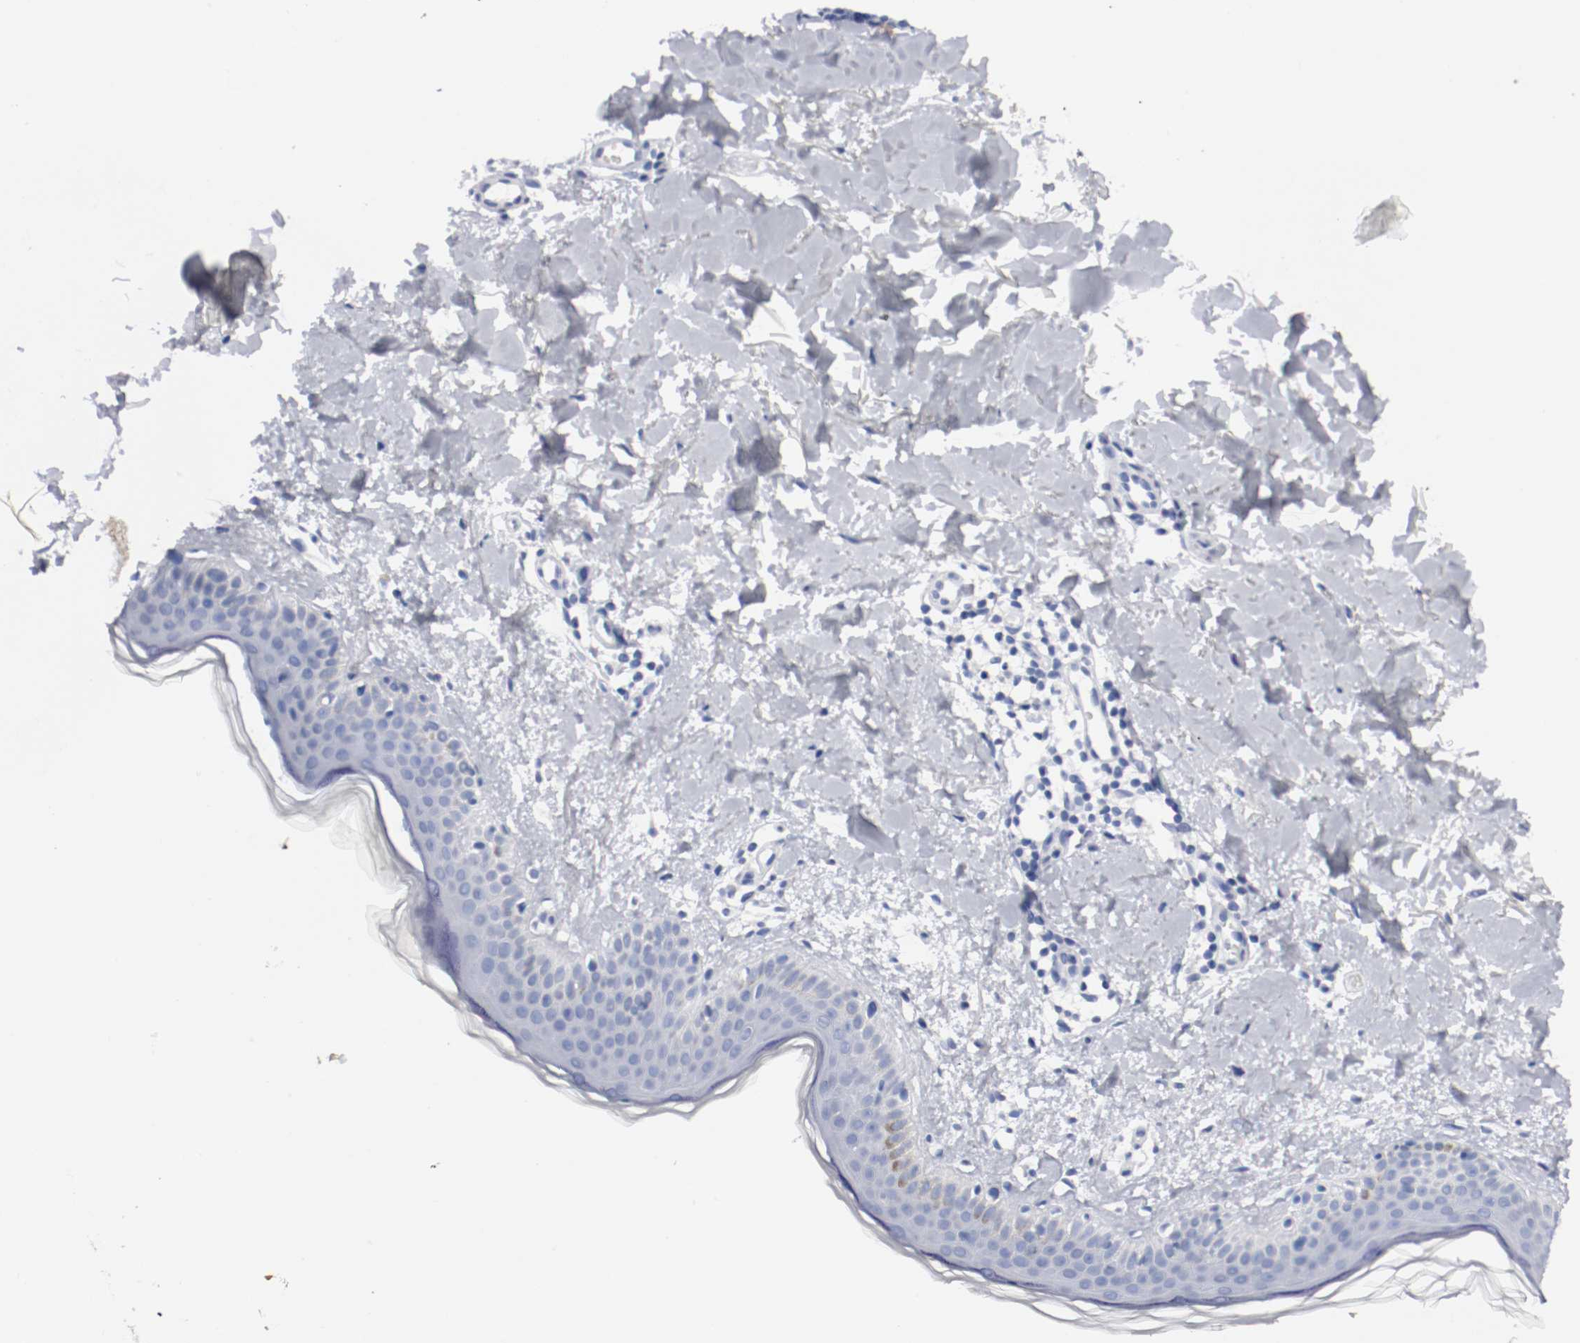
{"staining": {"intensity": "negative", "quantity": "none", "location": "none"}, "tissue": "skin", "cell_type": "Fibroblasts", "image_type": "normal", "snomed": [{"axis": "morphology", "description": "Normal tissue, NOS"}, {"axis": "topography", "description": "Skin"}], "caption": "Human skin stained for a protein using immunohistochemistry (IHC) reveals no staining in fibroblasts.", "gene": "GAD1", "patient": {"sex": "female", "age": 56}}